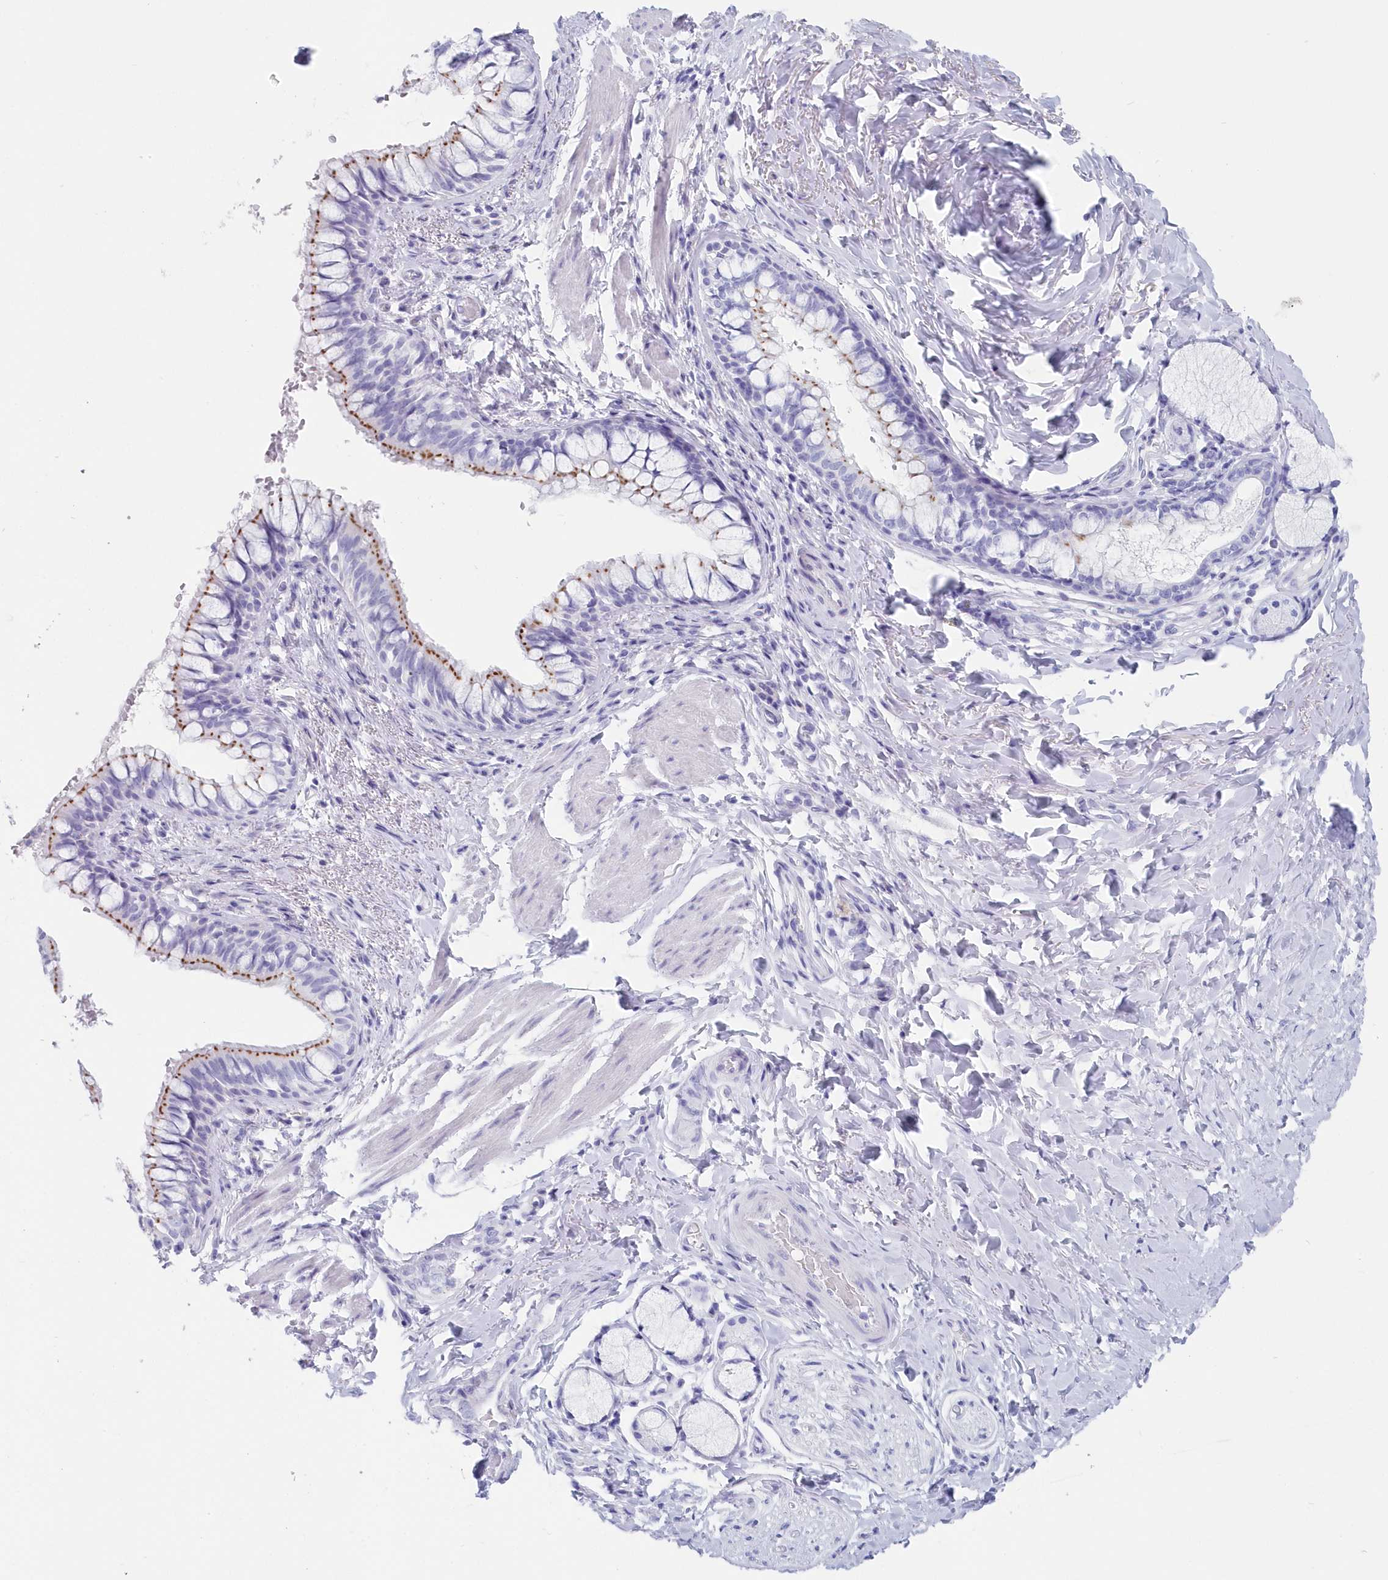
{"staining": {"intensity": "strong", "quantity": "25%-75%", "location": "cytoplasmic/membranous"}, "tissue": "bronchus", "cell_type": "Respiratory epithelial cells", "image_type": "normal", "snomed": [{"axis": "morphology", "description": "Normal tissue, NOS"}, {"axis": "topography", "description": "Cartilage tissue"}, {"axis": "topography", "description": "Bronchus"}], "caption": "DAB (3,3'-diaminobenzidine) immunohistochemical staining of unremarkable bronchus reveals strong cytoplasmic/membranous protein expression in approximately 25%-75% of respiratory epithelial cells.", "gene": "CSNK1G2", "patient": {"sex": "female", "age": 36}}